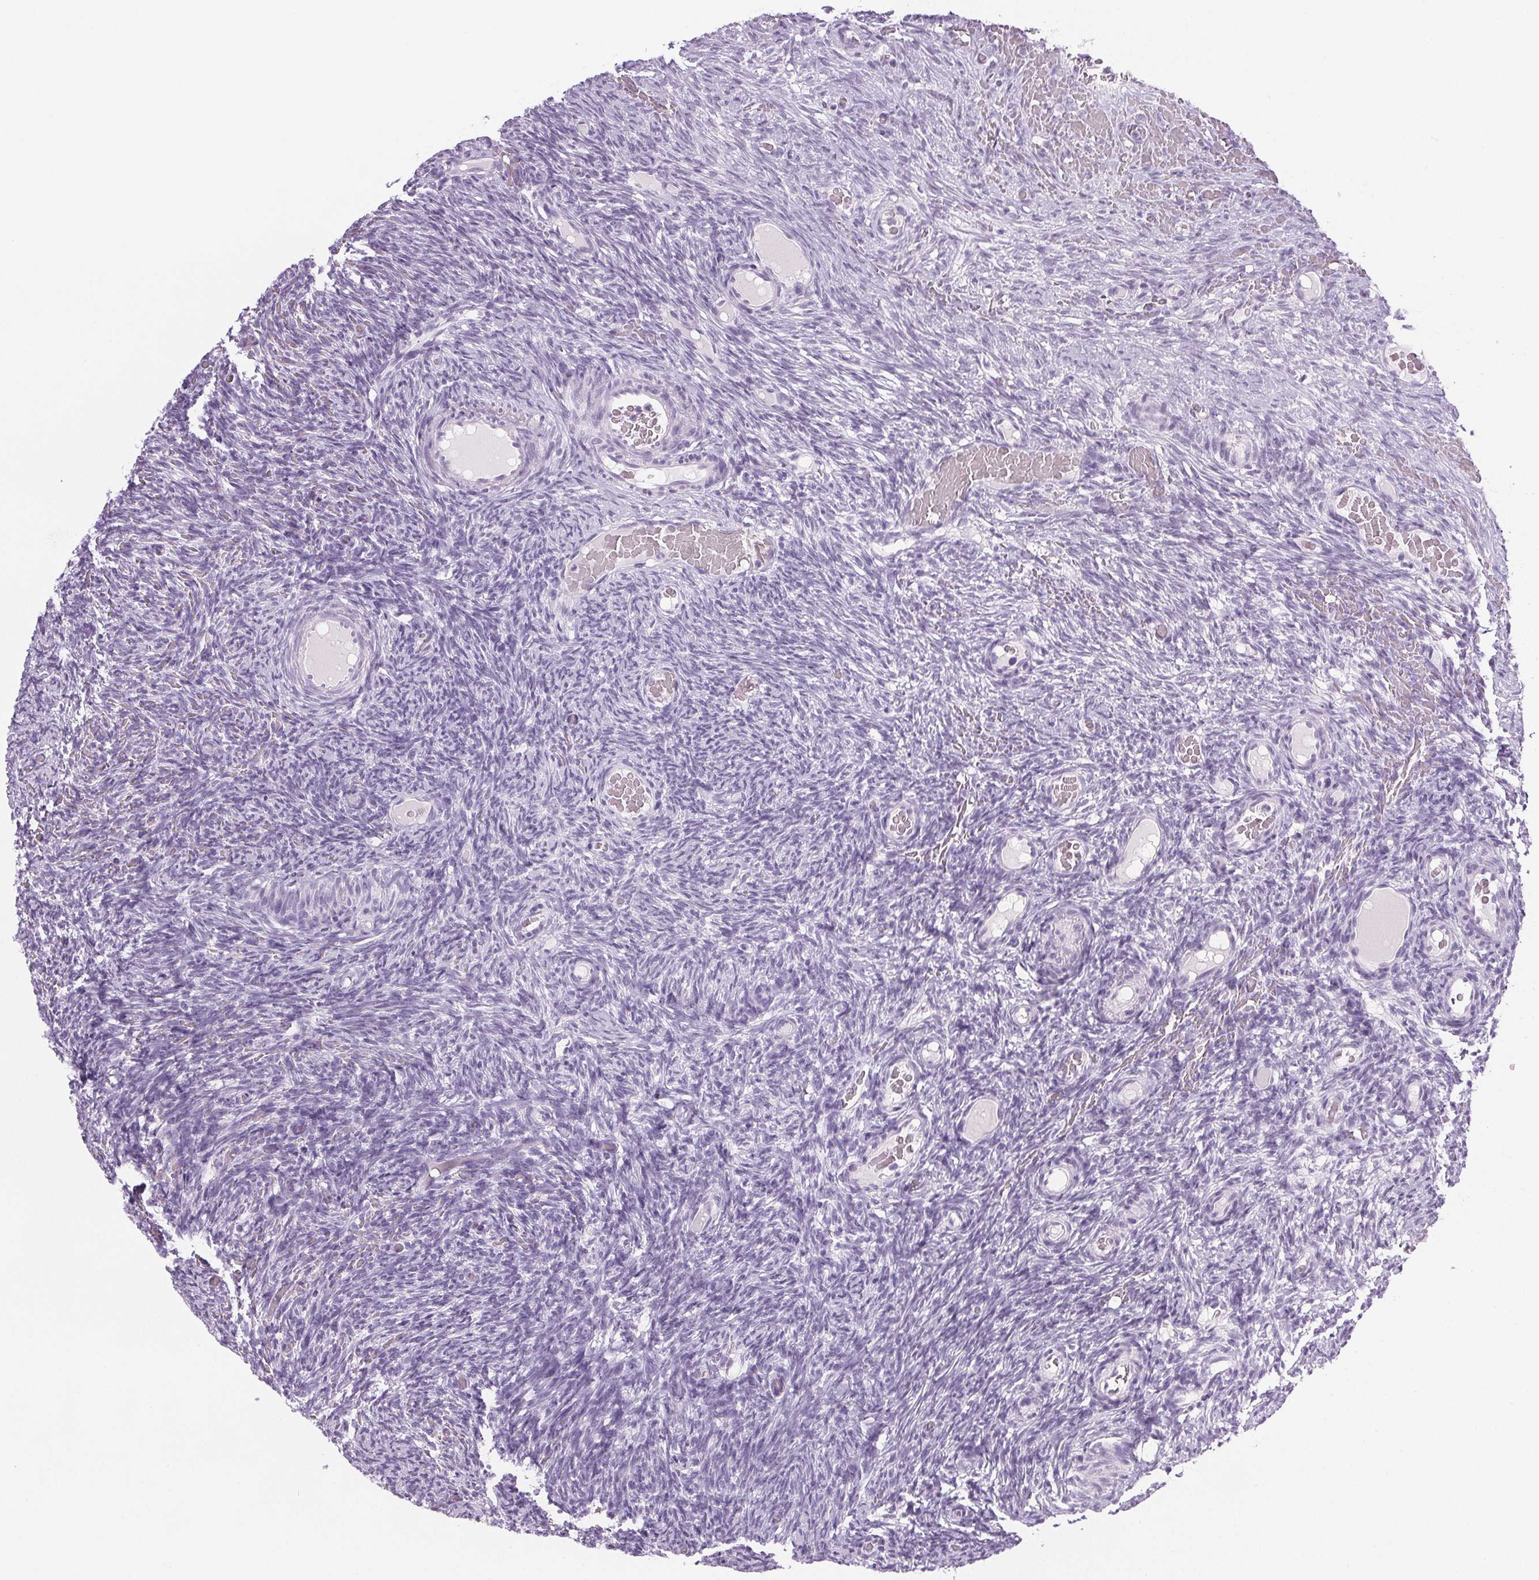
{"staining": {"intensity": "negative", "quantity": "none", "location": "none"}, "tissue": "ovary", "cell_type": "Follicle cells", "image_type": "normal", "snomed": [{"axis": "morphology", "description": "Normal tissue, NOS"}, {"axis": "topography", "description": "Ovary"}], "caption": "DAB immunohistochemical staining of normal human ovary displays no significant staining in follicle cells. Brightfield microscopy of immunohistochemistry stained with DAB (brown) and hematoxylin (blue), captured at high magnification.", "gene": "COL7A1", "patient": {"sex": "female", "age": 34}}